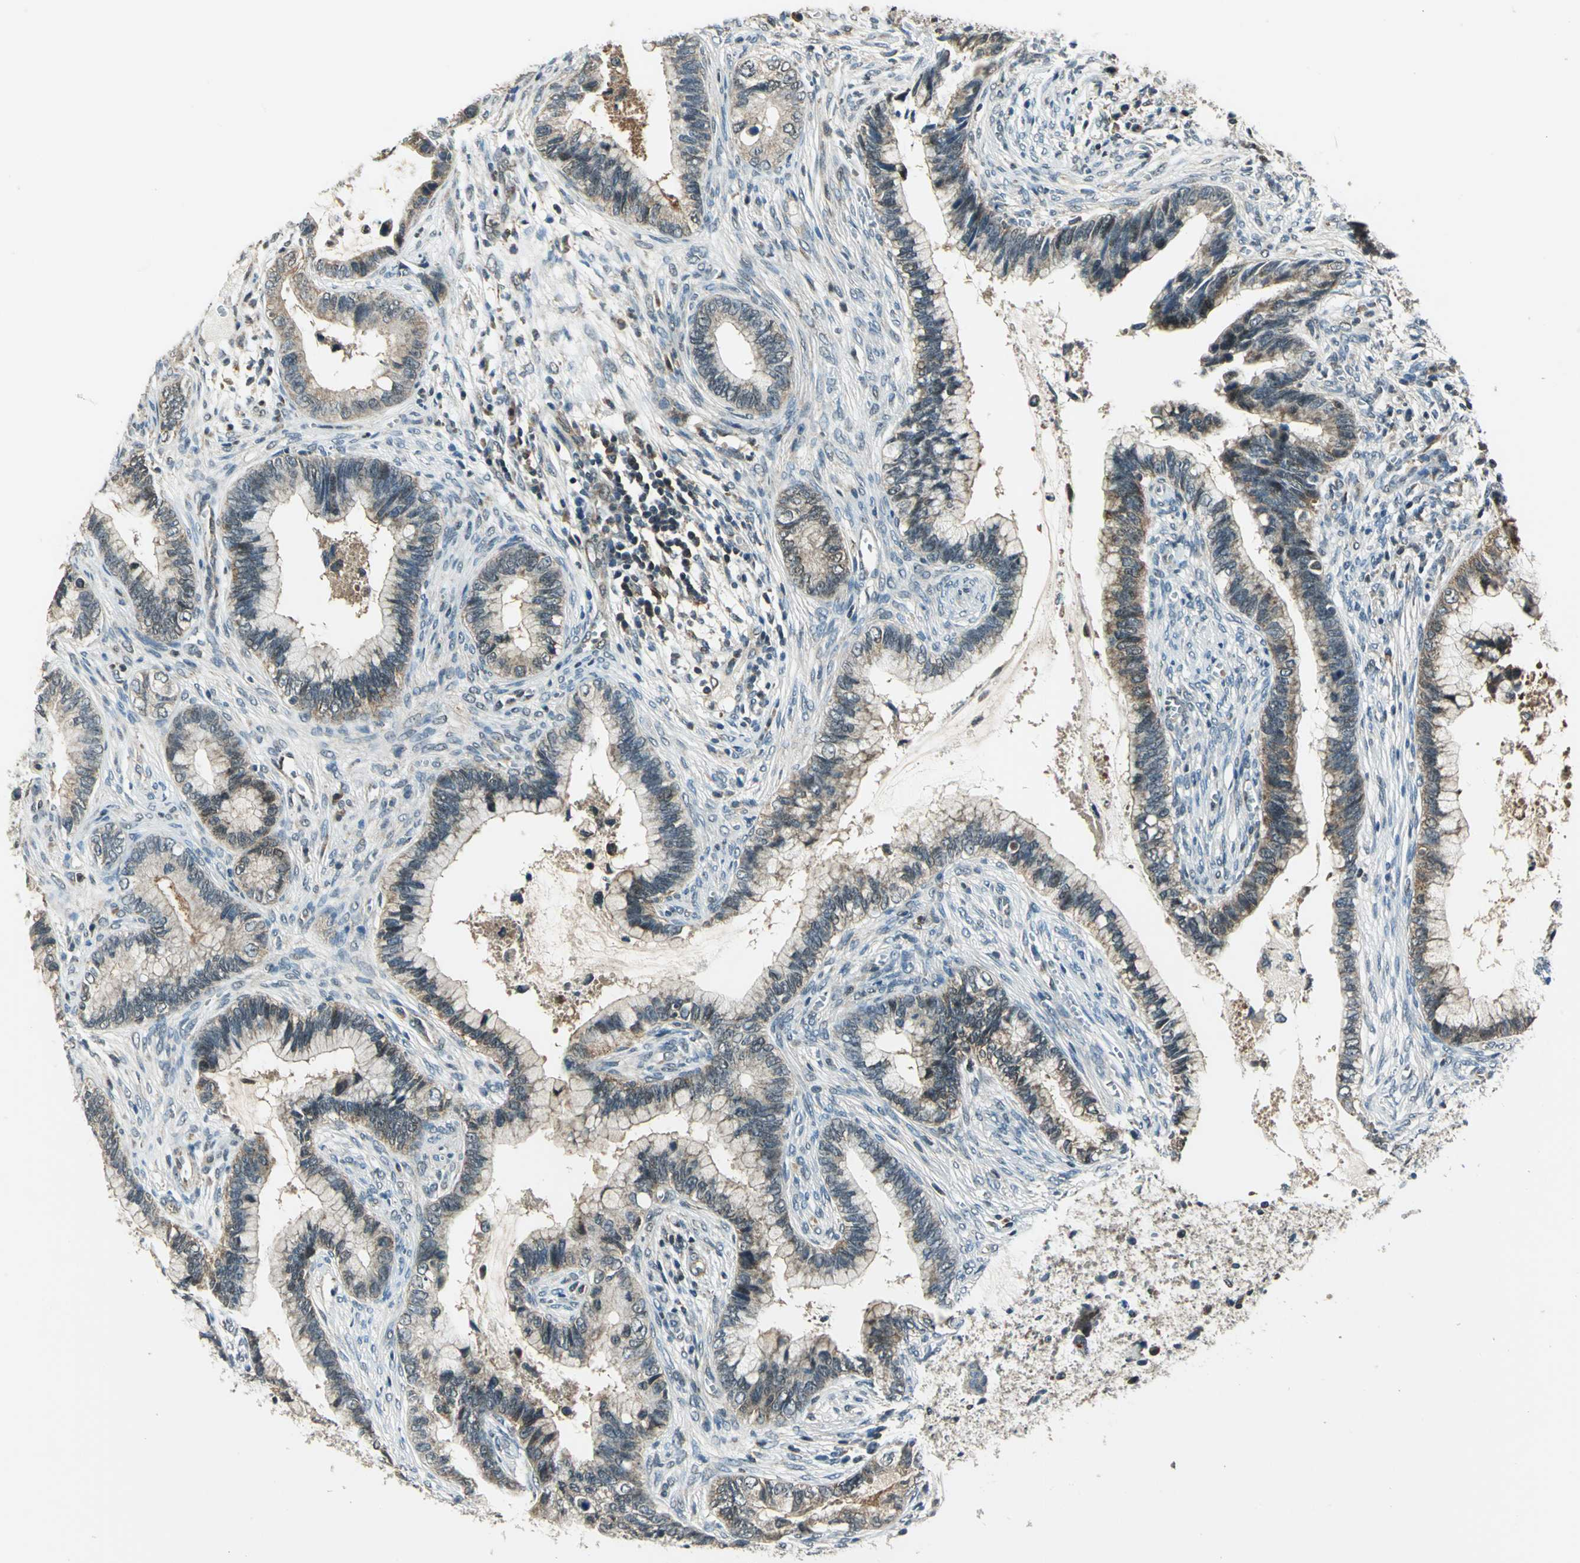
{"staining": {"intensity": "moderate", "quantity": ">75%", "location": "cytoplasmic/membranous"}, "tissue": "cervical cancer", "cell_type": "Tumor cells", "image_type": "cancer", "snomed": [{"axis": "morphology", "description": "Adenocarcinoma, NOS"}, {"axis": "topography", "description": "Cervix"}], "caption": "The immunohistochemical stain shows moderate cytoplasmic/membranous staining in tumor cells of cervical cancer tissue. (Stains: DAB in brown, nuclei in blue, Microscopy: brightfield microscopy at high magnification).", "gene": "NUDT2", "patient": {"sex": "female", "age": 44}}